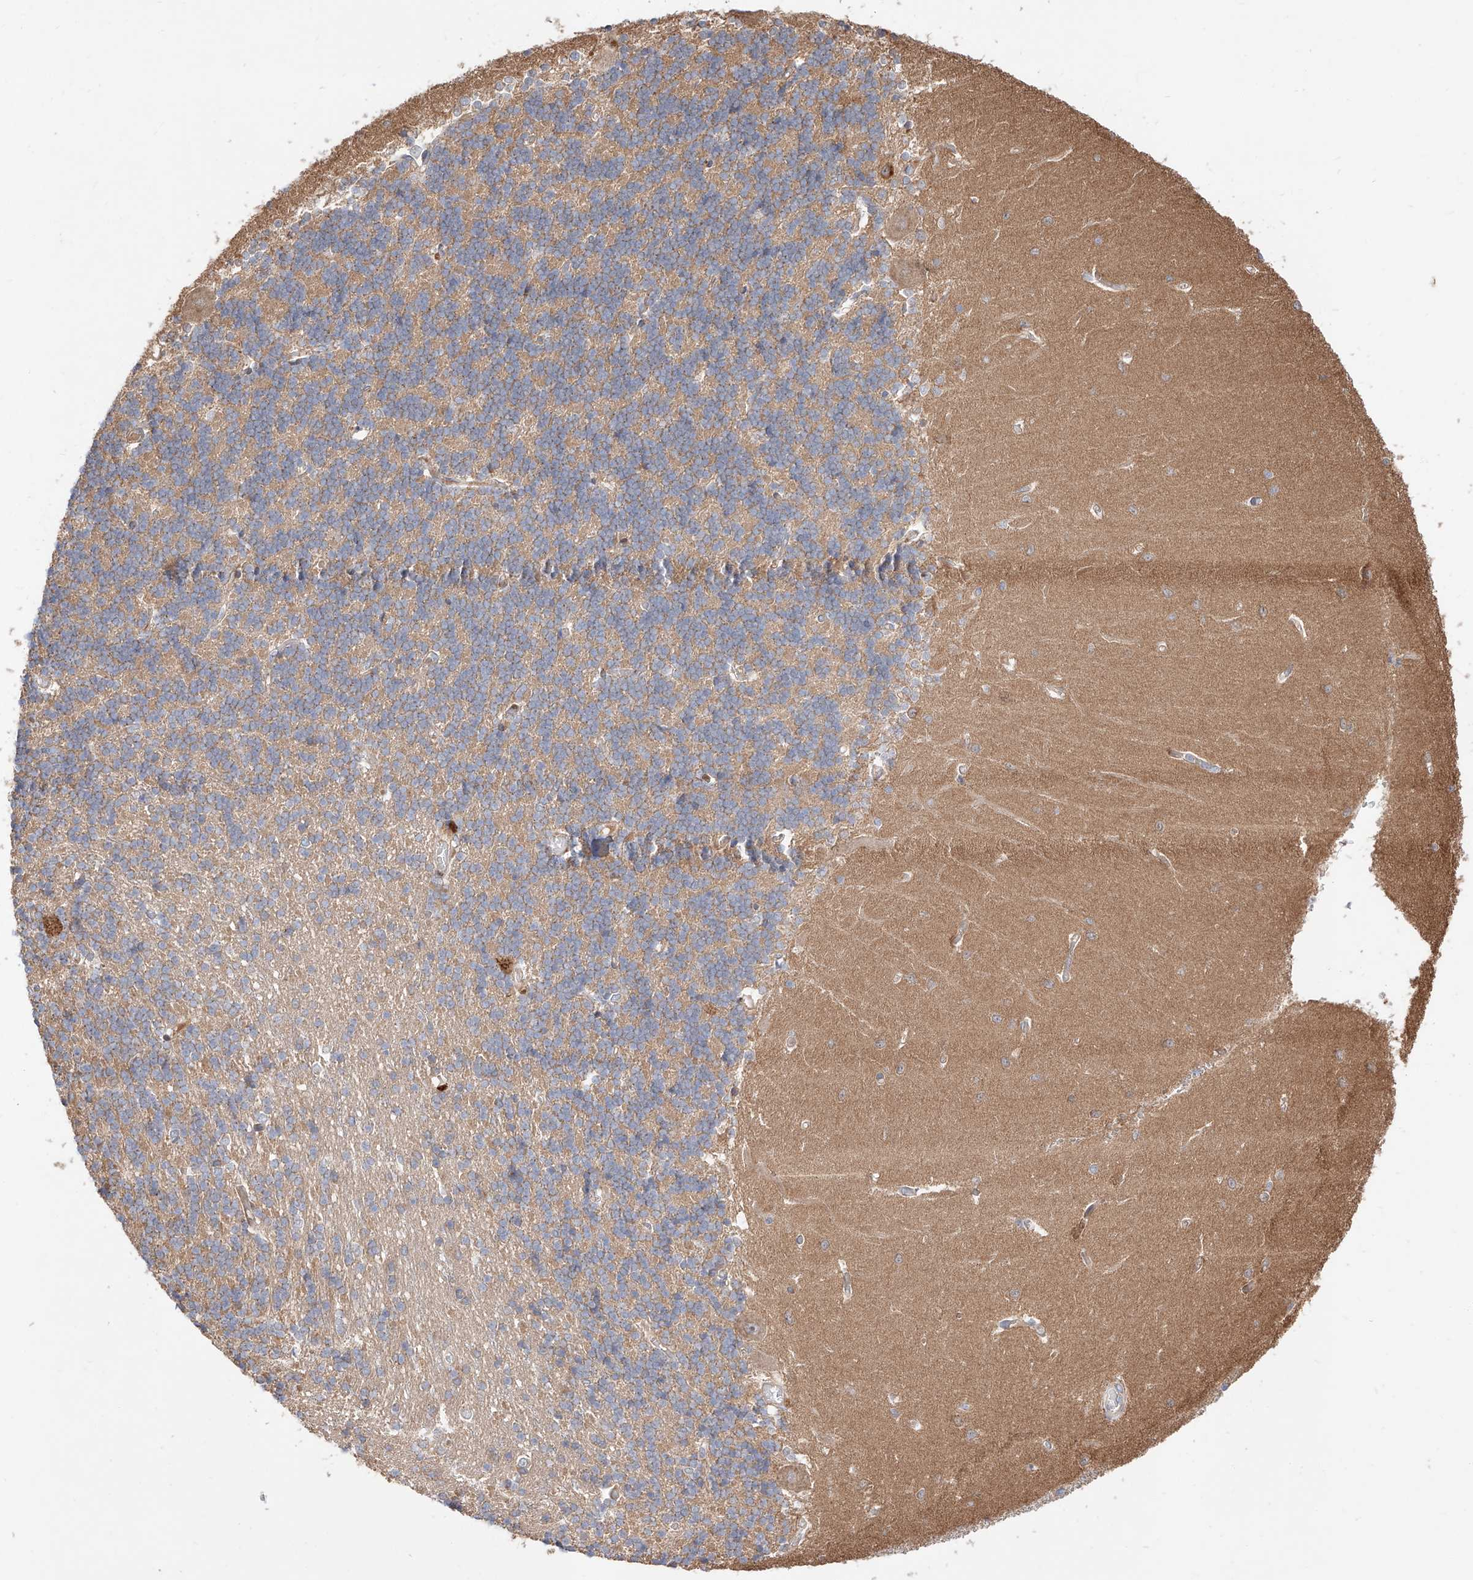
{"staining": {"intensity": "weak", "quantity": "25%-75%", "location": "cytoplasmic/membranous"}, "tissue": "cerebellum", "cell_type": "Cells in granular layer", "image_type": "normal", "snomed": [{"axis": "morphology", "description": "Normal tissue, NOS"}, {"axis": "topography", "description": "Cerebellum"}], "caption": "Immunohistochemical staining of unremarkable human cerebellum displays weak cytoplasmic/membranous protein positivity in approximately 25%-75% of cells in granular layer.", "gene": "DIRAS3", "patient": {"sex": "male", "age": 37}}